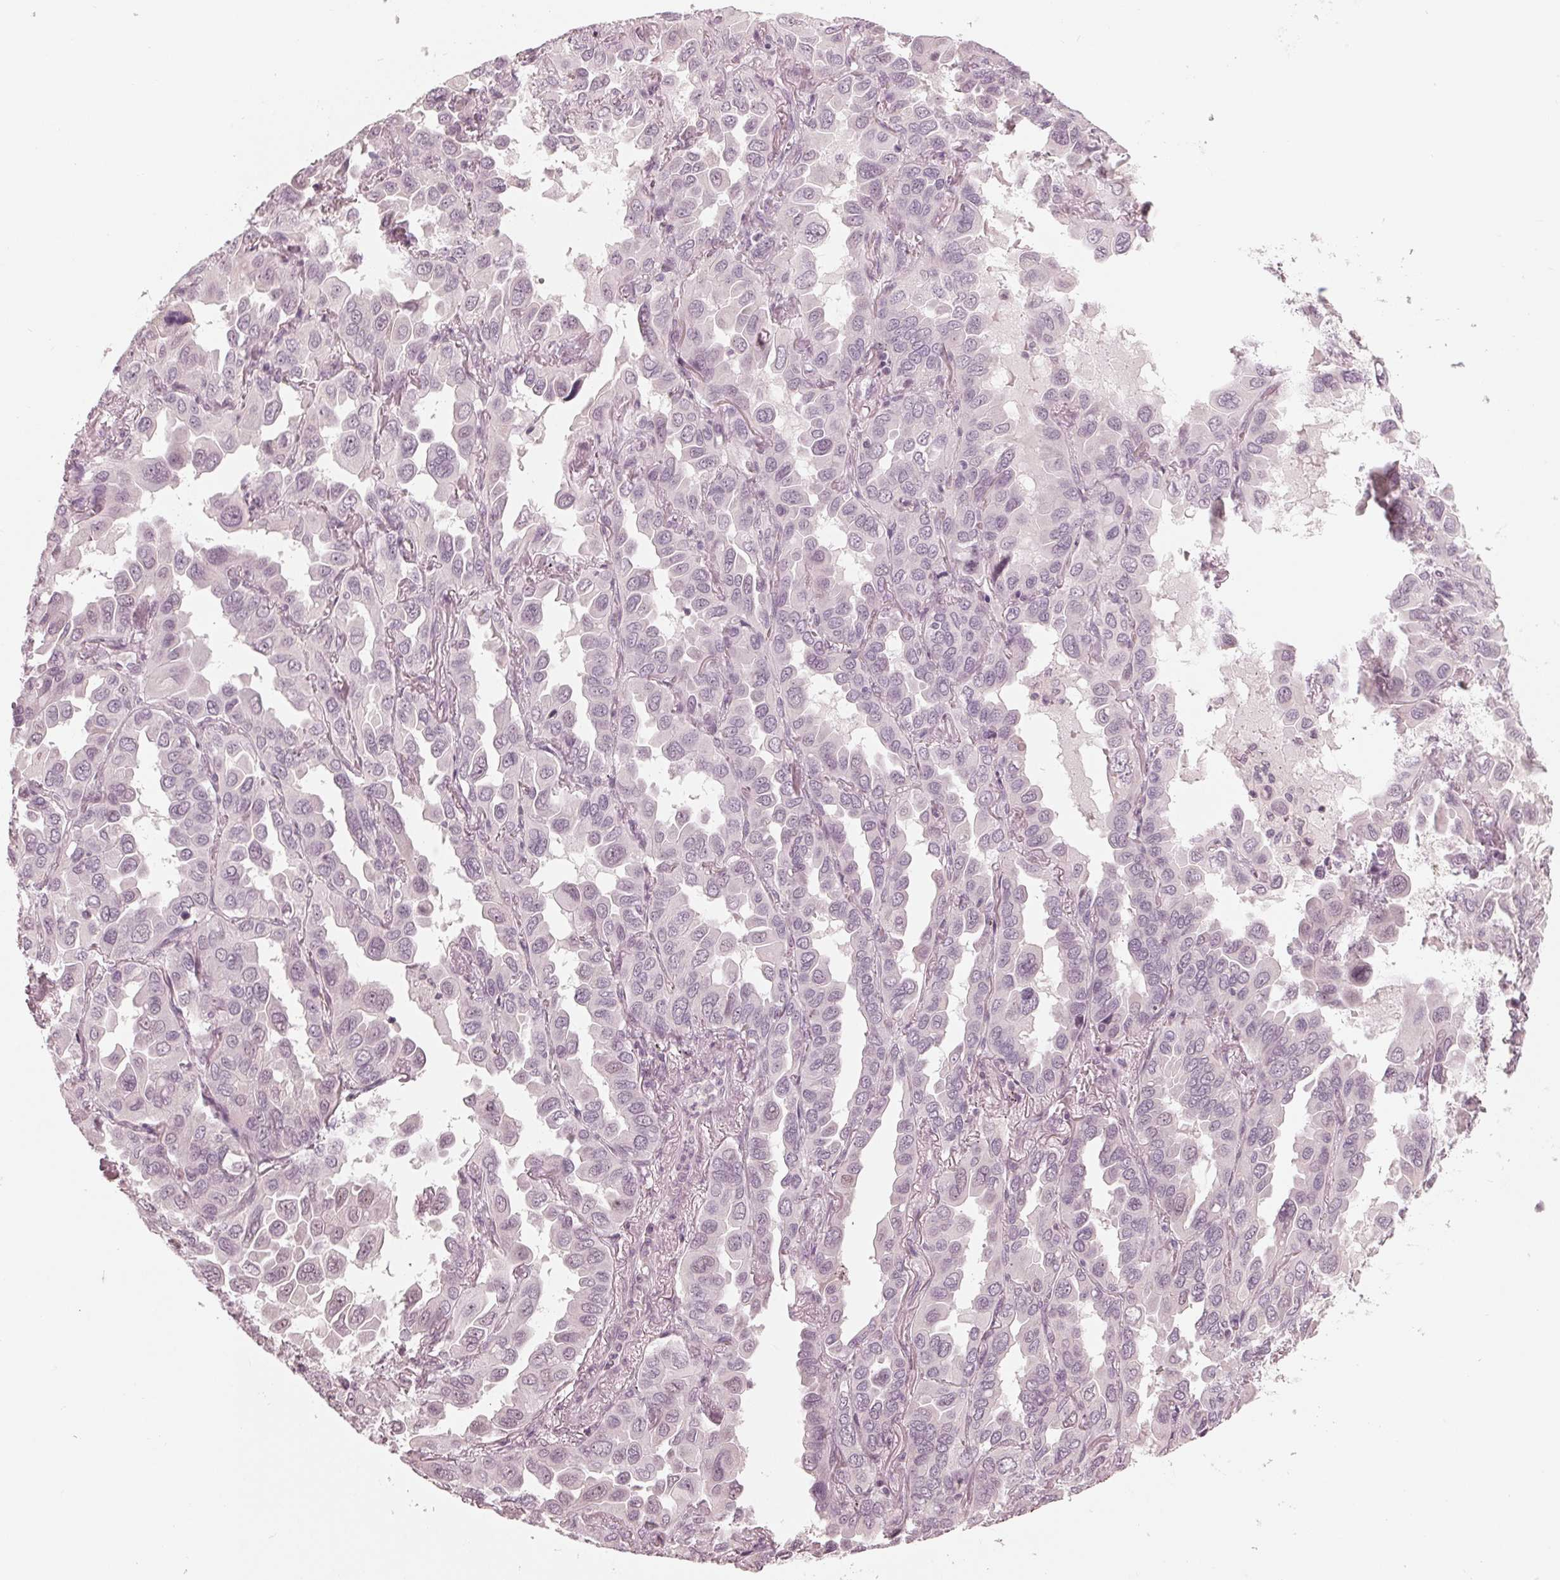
{"staining": {"intensity": "weak", "quantity": "<25%", "location": "nuclear"}, "tissue": "lung cancer", "cell_type": "Tumor cells", "image_type": "cancer", "snomed": [{"axis": "morphology", "description": "Adenocarcinoma, NOS"}, {"axis": "topography", "description": "Lung"}], "caption": "Immunohistochemistry of human adenocarcinoma (lung) displays no expression in tumor cells.", "gene": "ADPRHL1", "patient": {"sex": "male", "age": 64}}